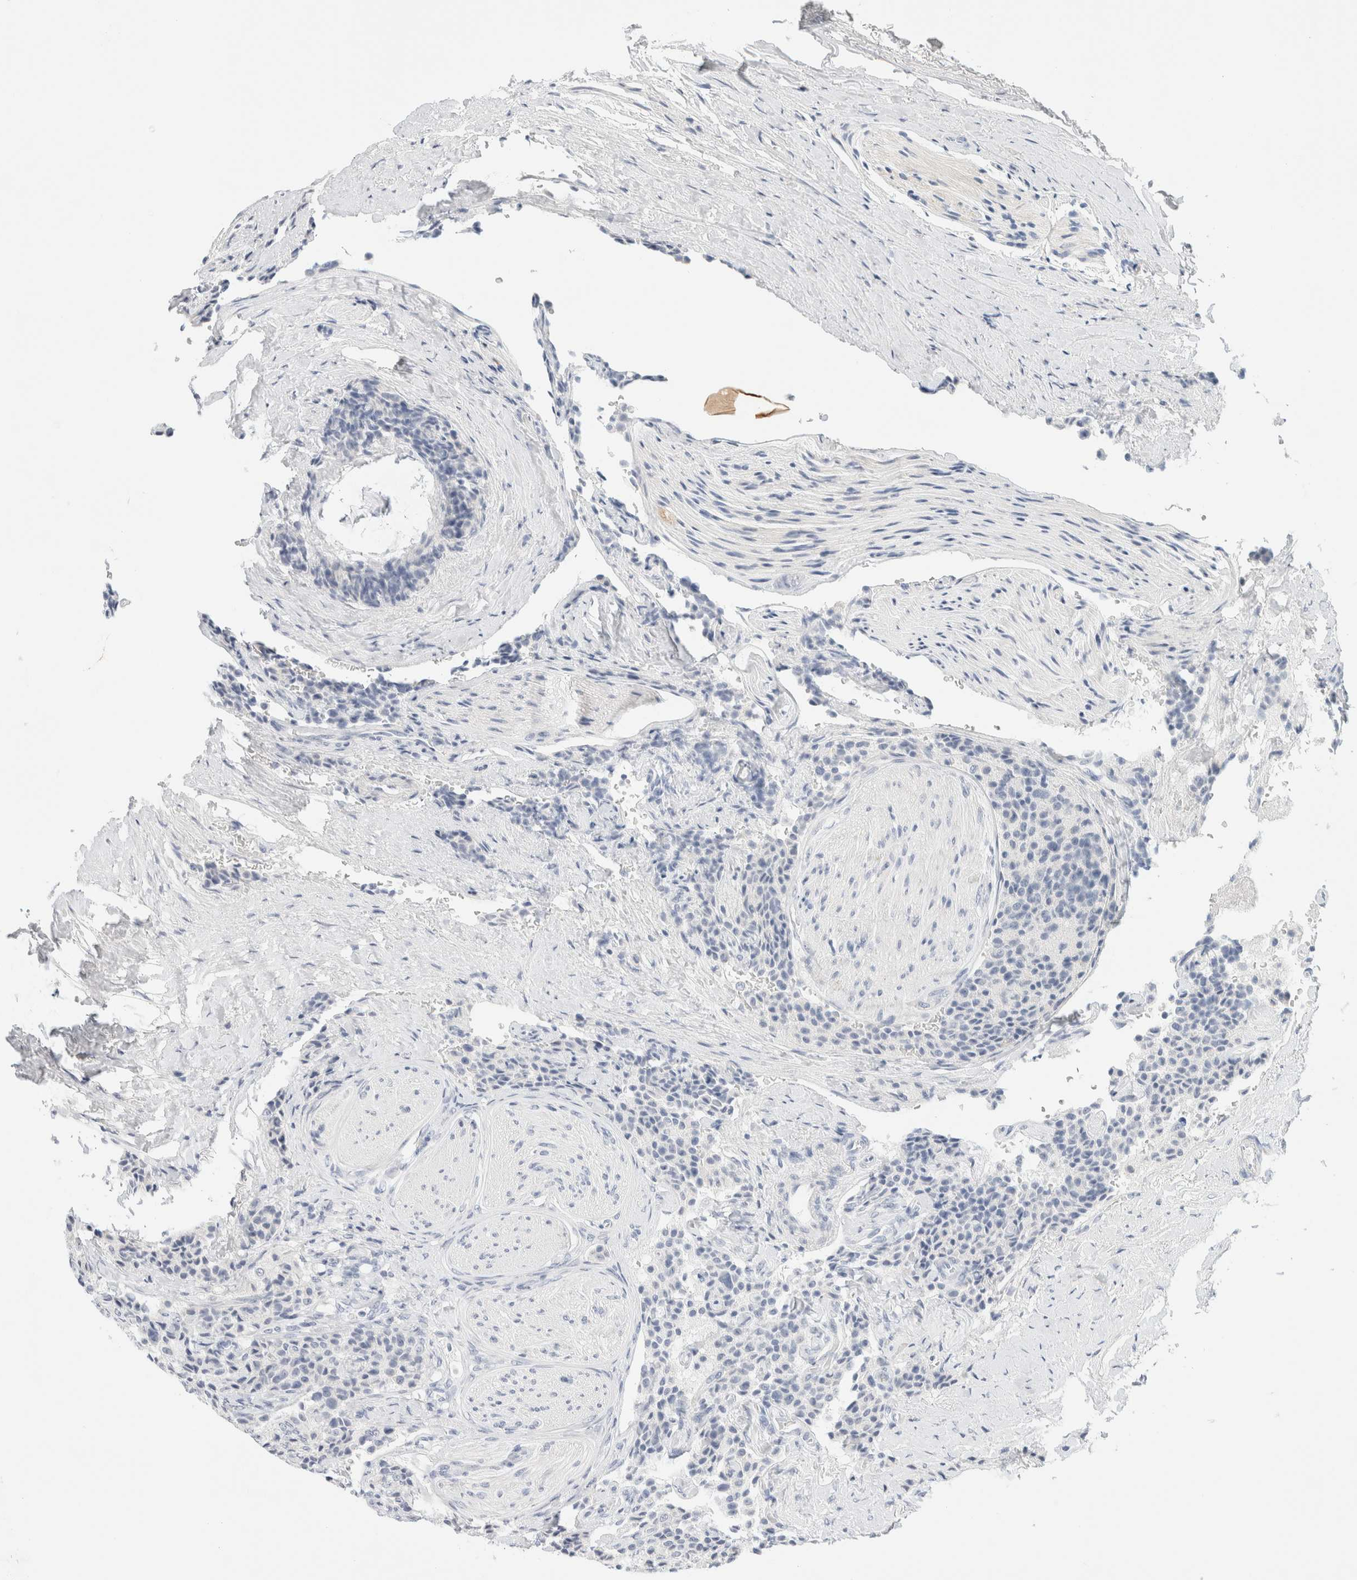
{"staining": {"intensity": "negative", "quantity": "none", "location": "none"}, "tissue": "carcinoid", "cell_type": "Tumor cells", "image_type": "cancer", "snomed": [{"axis": "morphology", "description": "Carcinoid, malignant, NOS"}, {"axis": "topography", "description": "Colon"}], "caption": "Protein analysis of carcinoid displays no significant expression in tumor cells.", "gene": "HEXD", "patient": {"sex": "female", "age": 61}}